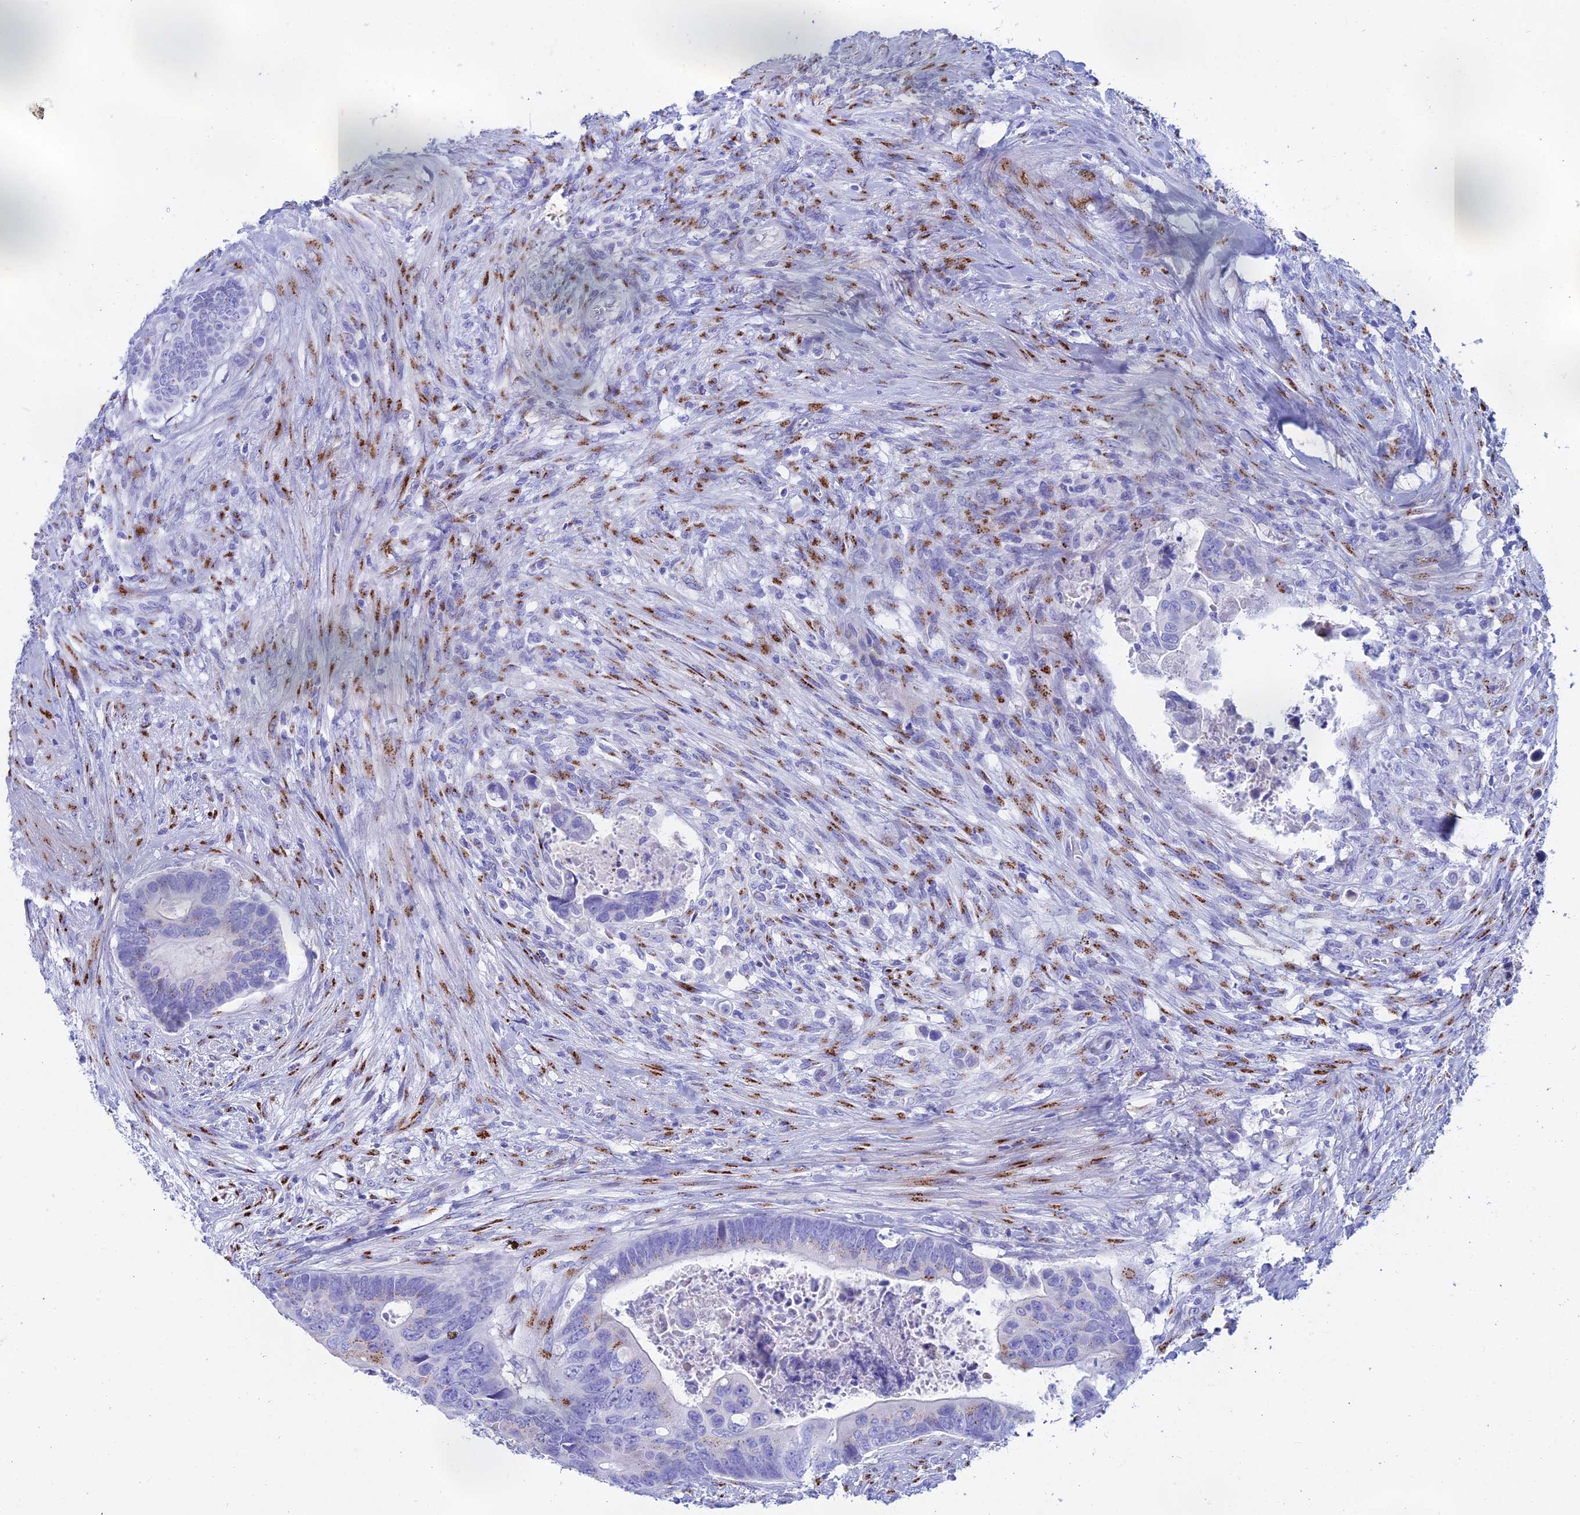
{"staining": {"intensity": "negative", "quantity": "none", "location": "none"}, "tissue": "colorectal cancer", "cell_type": "Tumor cells", "image_type": "cancer", "snomed": [{"axis": "morphology", "description": "Adenocarcinoma, NOS"}, {"axis": "topography", "description": "Rectum"}], "caption": "This is a micrograph of immunohistochemistry staining of adenocarcinoma (colorectal), which shows no staining in tumor cells.", "gene": "ERICH4", "patient": {"sex": "female", "age": 78}}